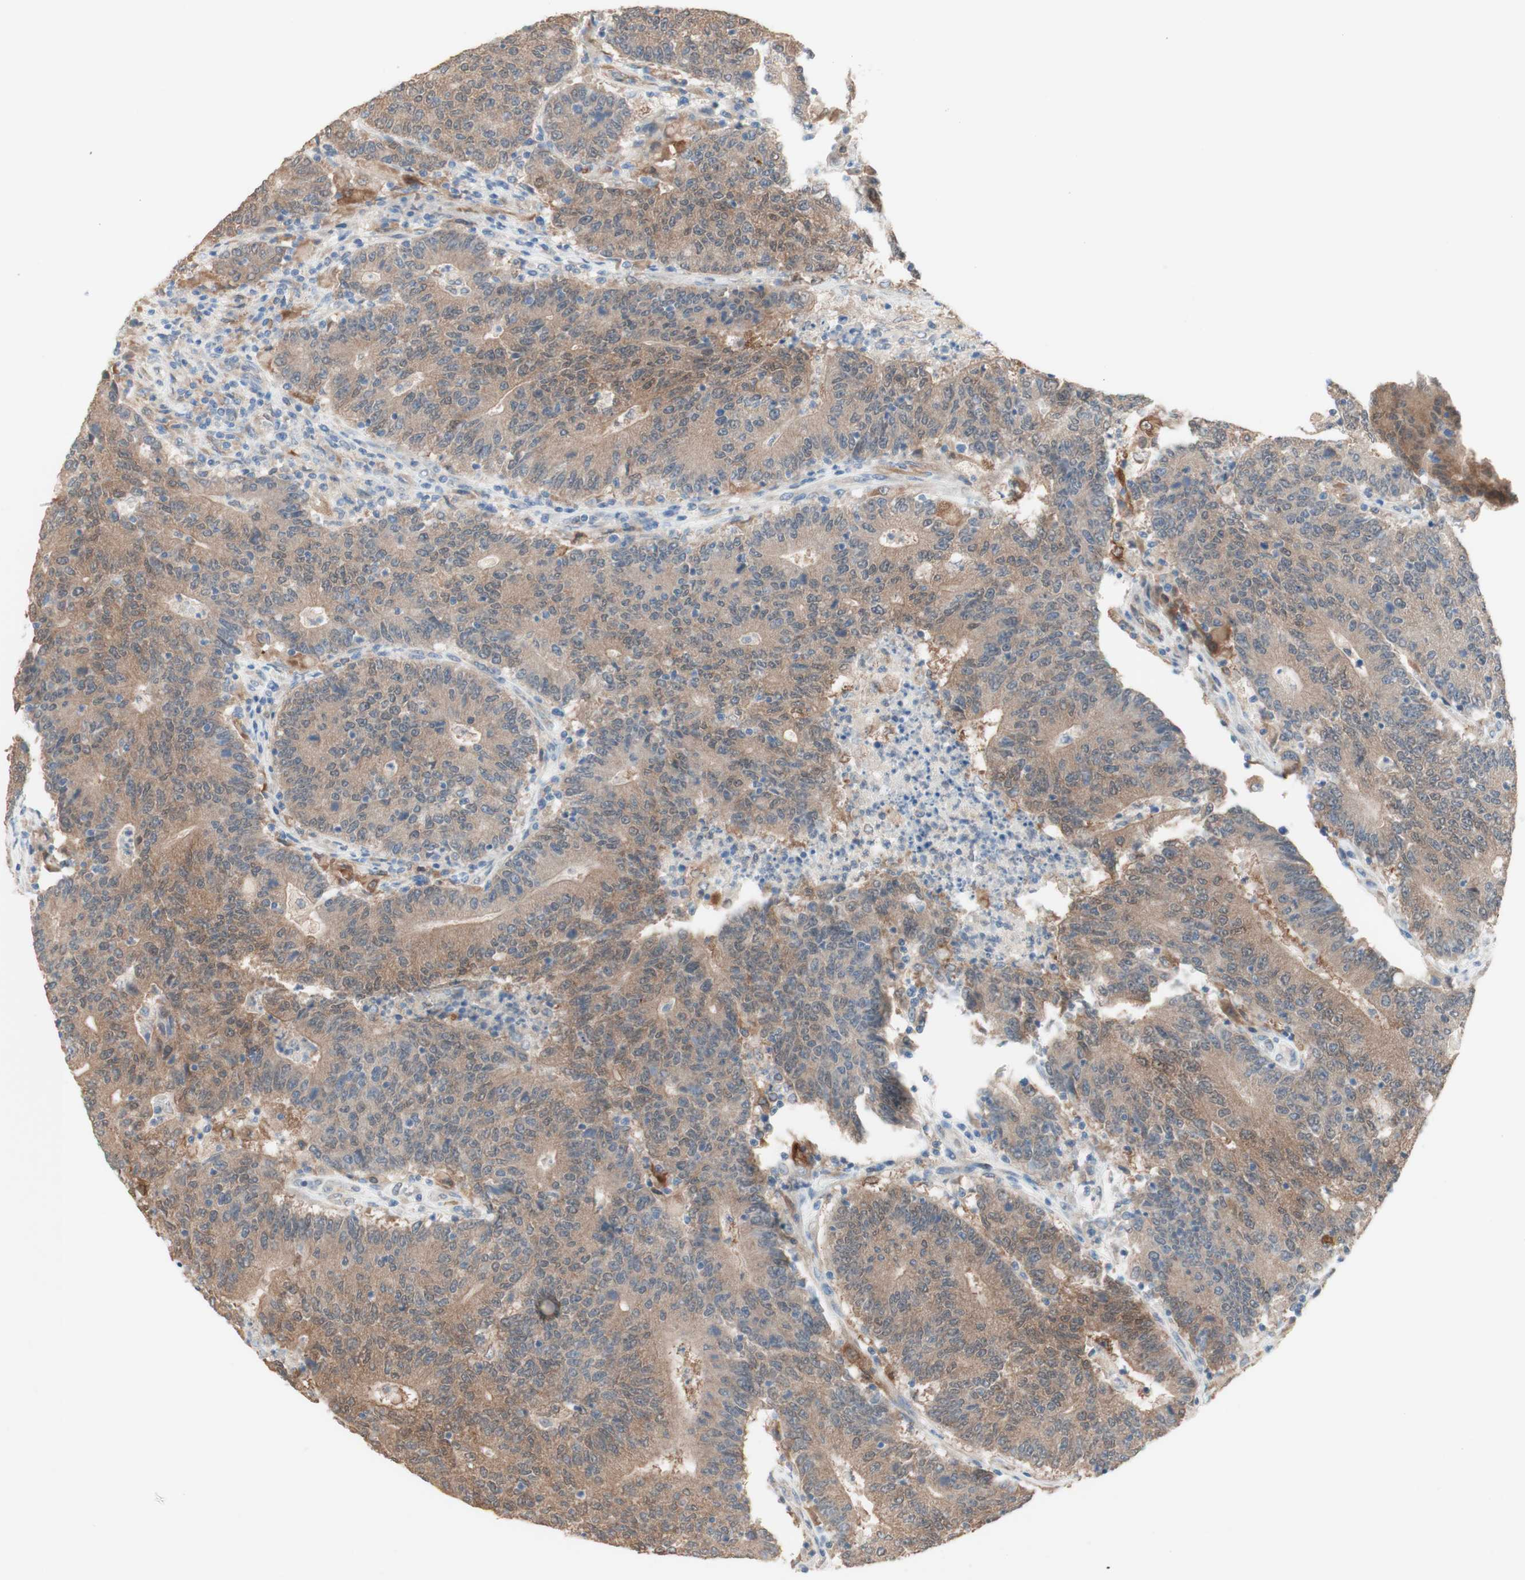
{"staining": {"intensity": "moderate", "quantity": ">75%", "location": "cytoplasmic/membranous"}, "tissue": "colorectal cancer", "cell_type": "Tumor cells", "image_type": "cancer", "snomed": [{"axis": "morphology", "description": "Normal tissue, NOS"}, {"axis": "morphology", "description": "Adenocarcinoma, NOS"}, {"axis": "topography", "description": "Colon"}], "caption": "Human colorectal cancer stained with a protein marker displays moderate staining in tumor cells.", "gene": "COMT", "patient": {"sex": "female", "age": 75}}